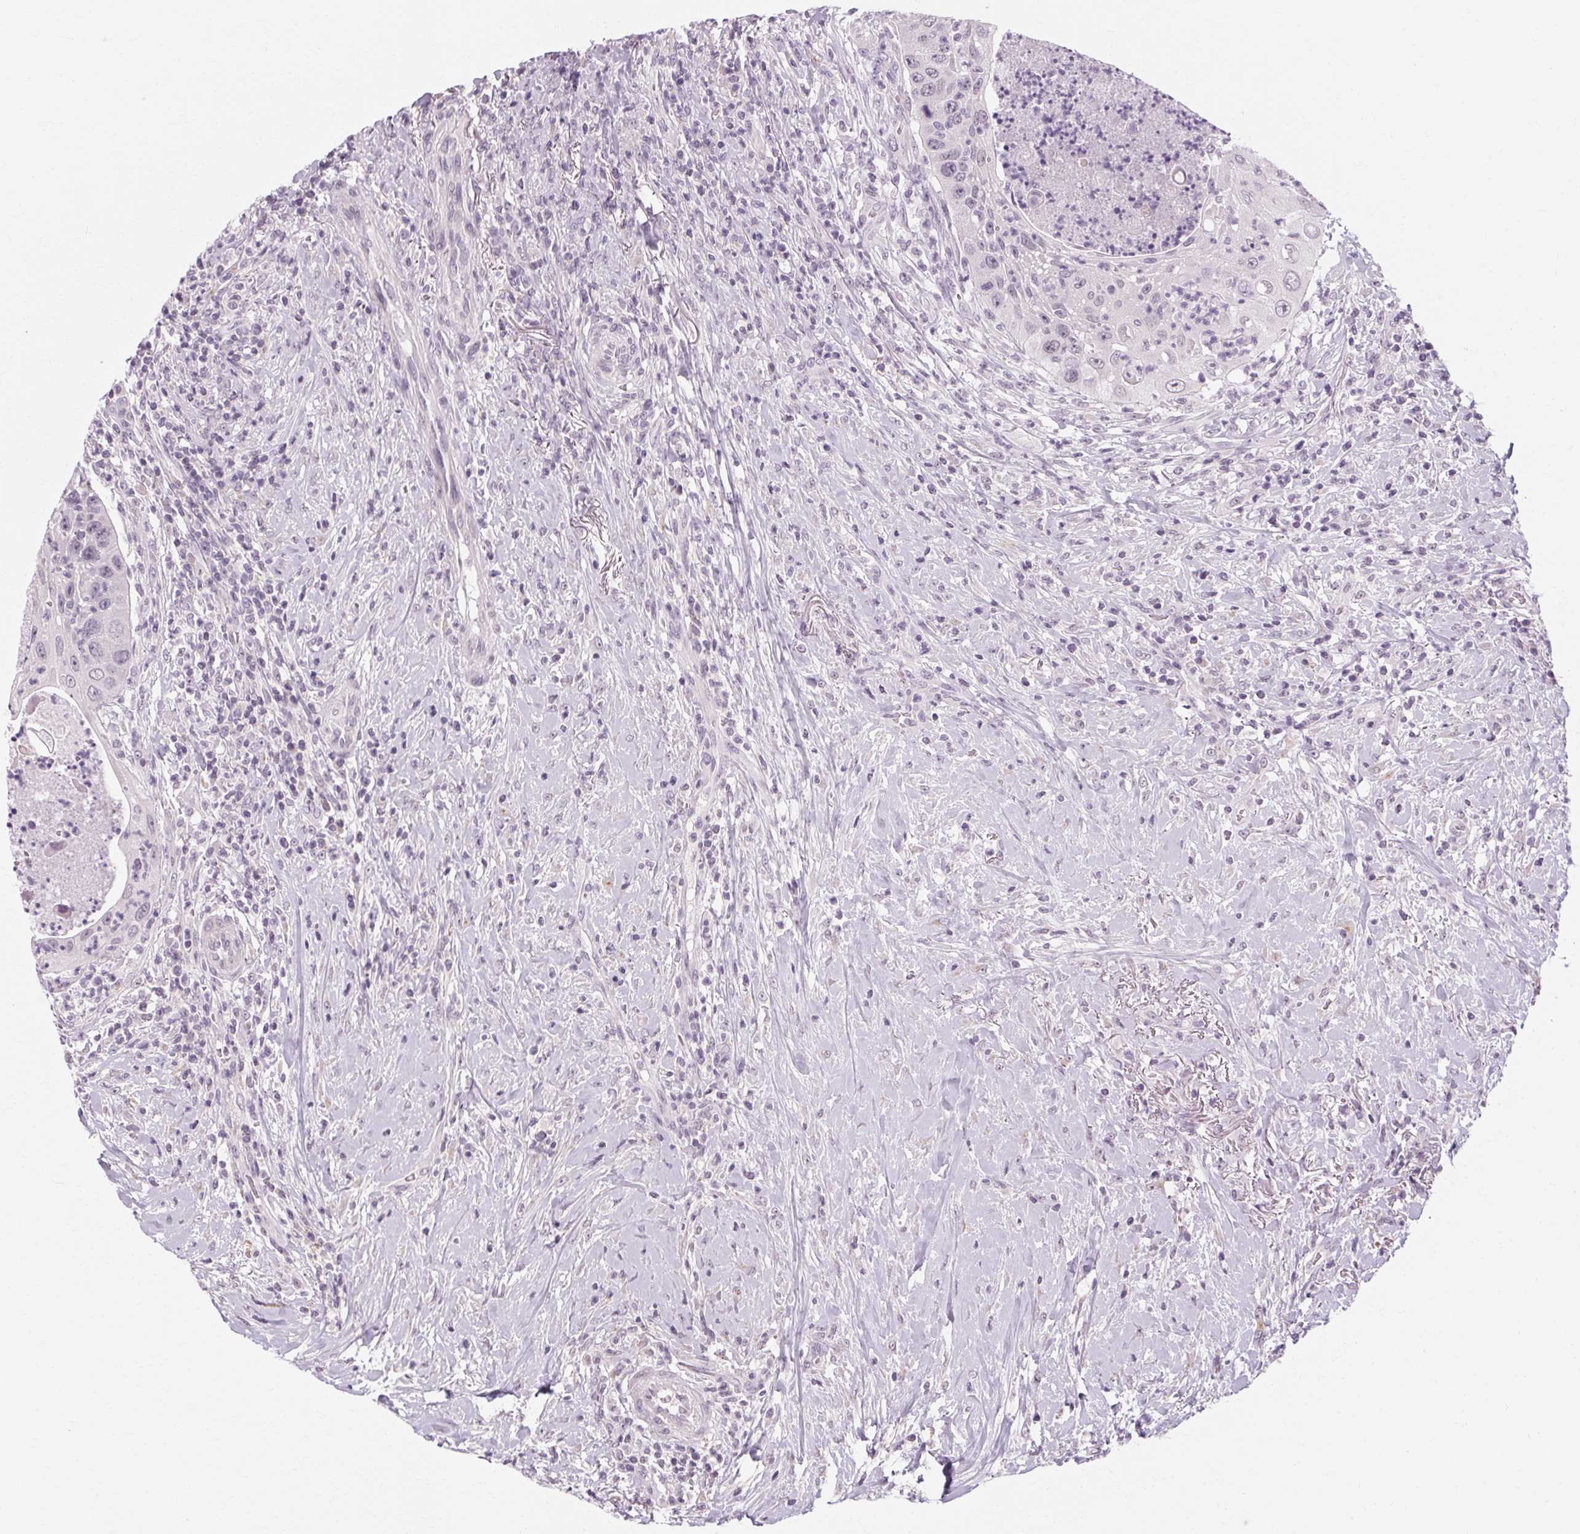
{"staining": {"intensity": "negative", "quantity": "none", "location": "none"}, "tissue": "head and neck cancer", "cell_type": "Tumor cells", "image_type": "cancer", "snomed": [{"axis": "morphology", "description": "Squamous cell carcinoma, NOS"}, {"axis": "topography", "description": "Head-Neck"}], "caption": "Immunohistochemistry (IHC) histopathology image of head and neck cancer (squamous cell carcinoma) stained for a protein (brown), which exhibits no positivity in tumor cells. (Stains: DAB immunohistochemistry (IHC) with hematoxylin counter stain, Microscopy: brightfield microscopy at high magnification).", "gene": "KLHL40", "patient": {"sex": "male", "age": 69}}